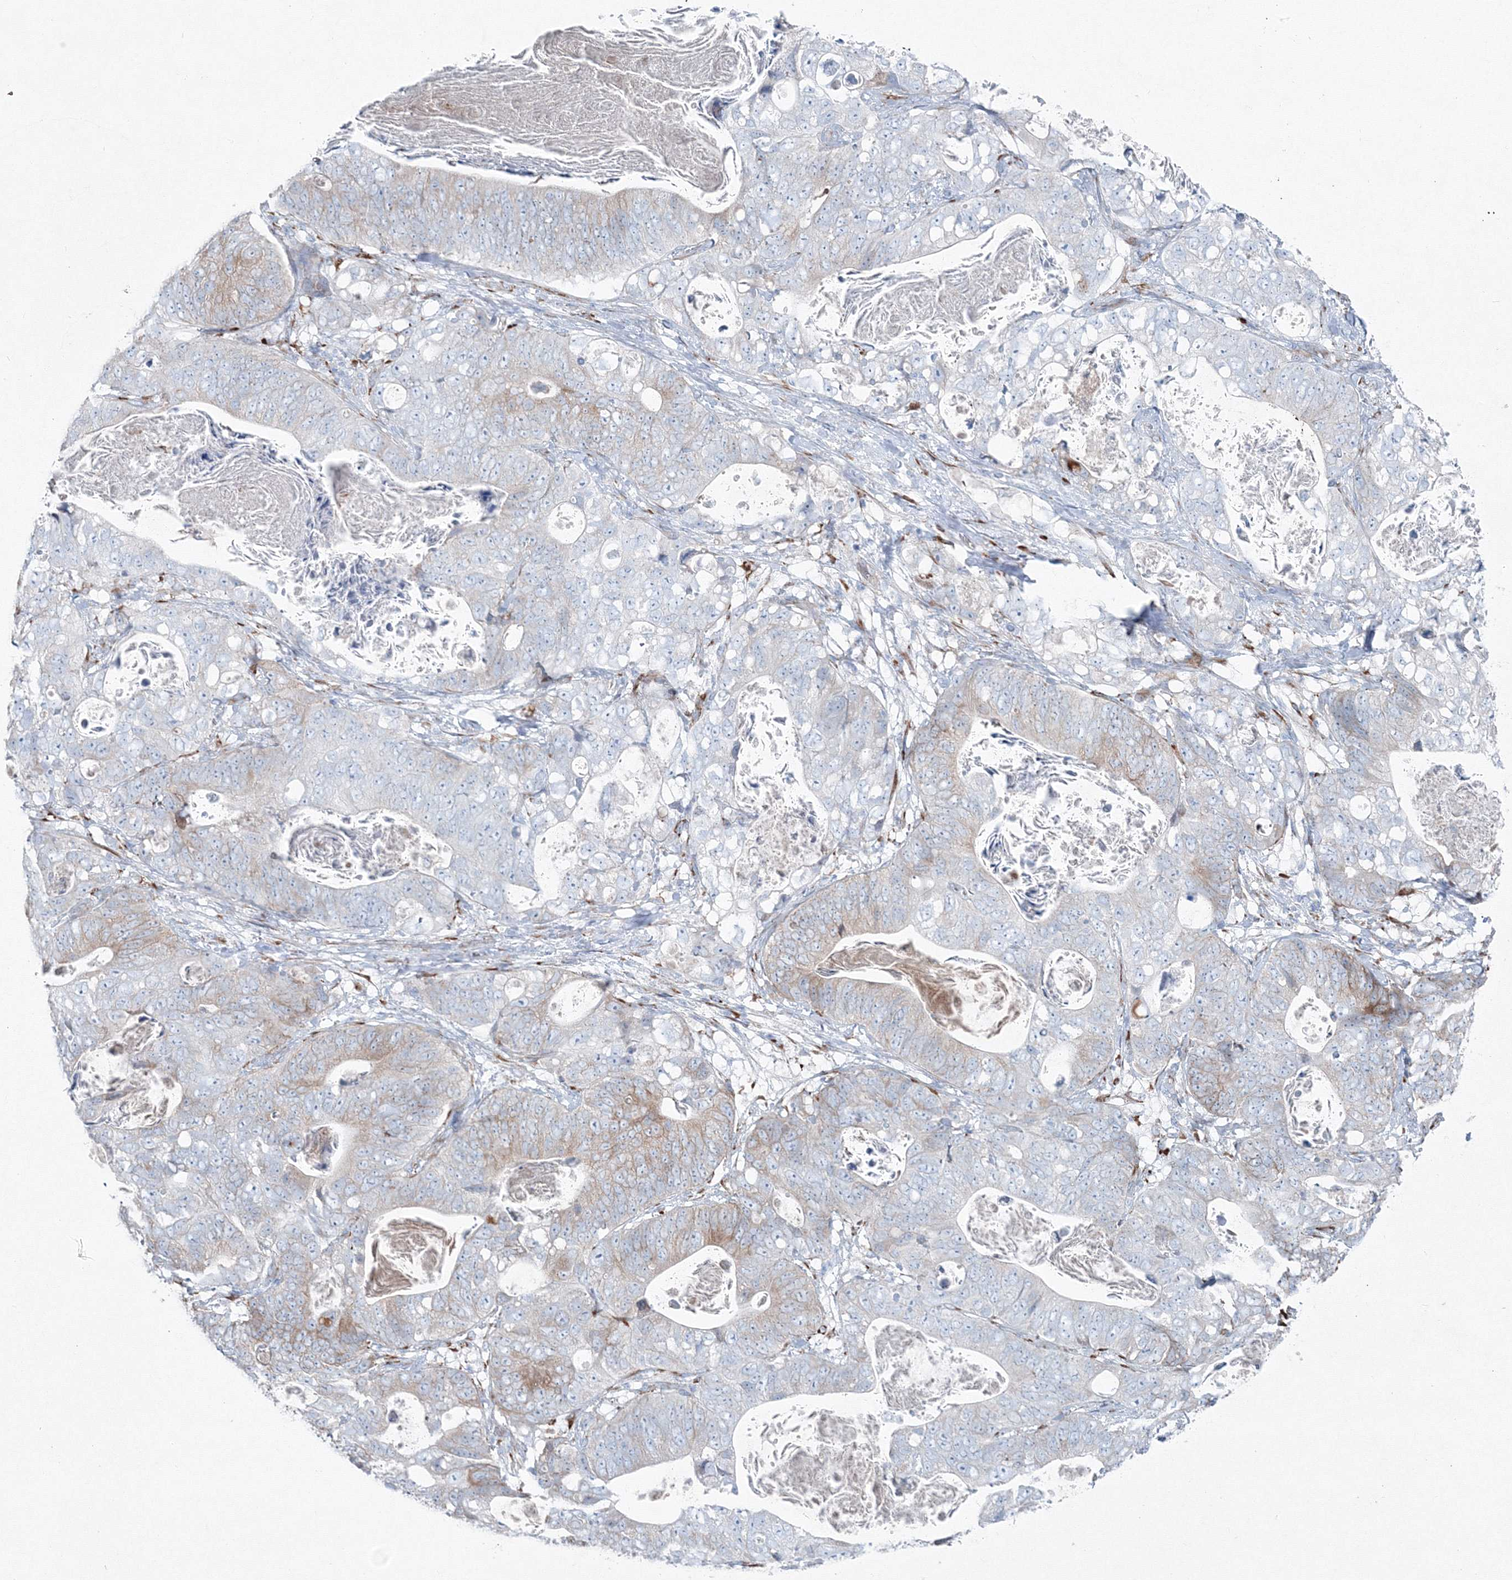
{"staining": {"intensity": "negative", "quantity": "none", "location": "none"}, "tissue": "stomach cancer", "cell_type": "Tumor cells", "image_type": "cancer", "snomed": [{"axis": "morphology", "description": "Normal tissue, NOS"}, {"axis": "morphology", "description": "Adenocarcinoma, NOS"}, {"axis": "topography", "description": "Stomach"}], "caption": "There is no significant positivity in tumor cells of stomach cancer (adenocarcinoma).", "gene": "RCN1", "patient": {"sex": "female", "age": 89}}